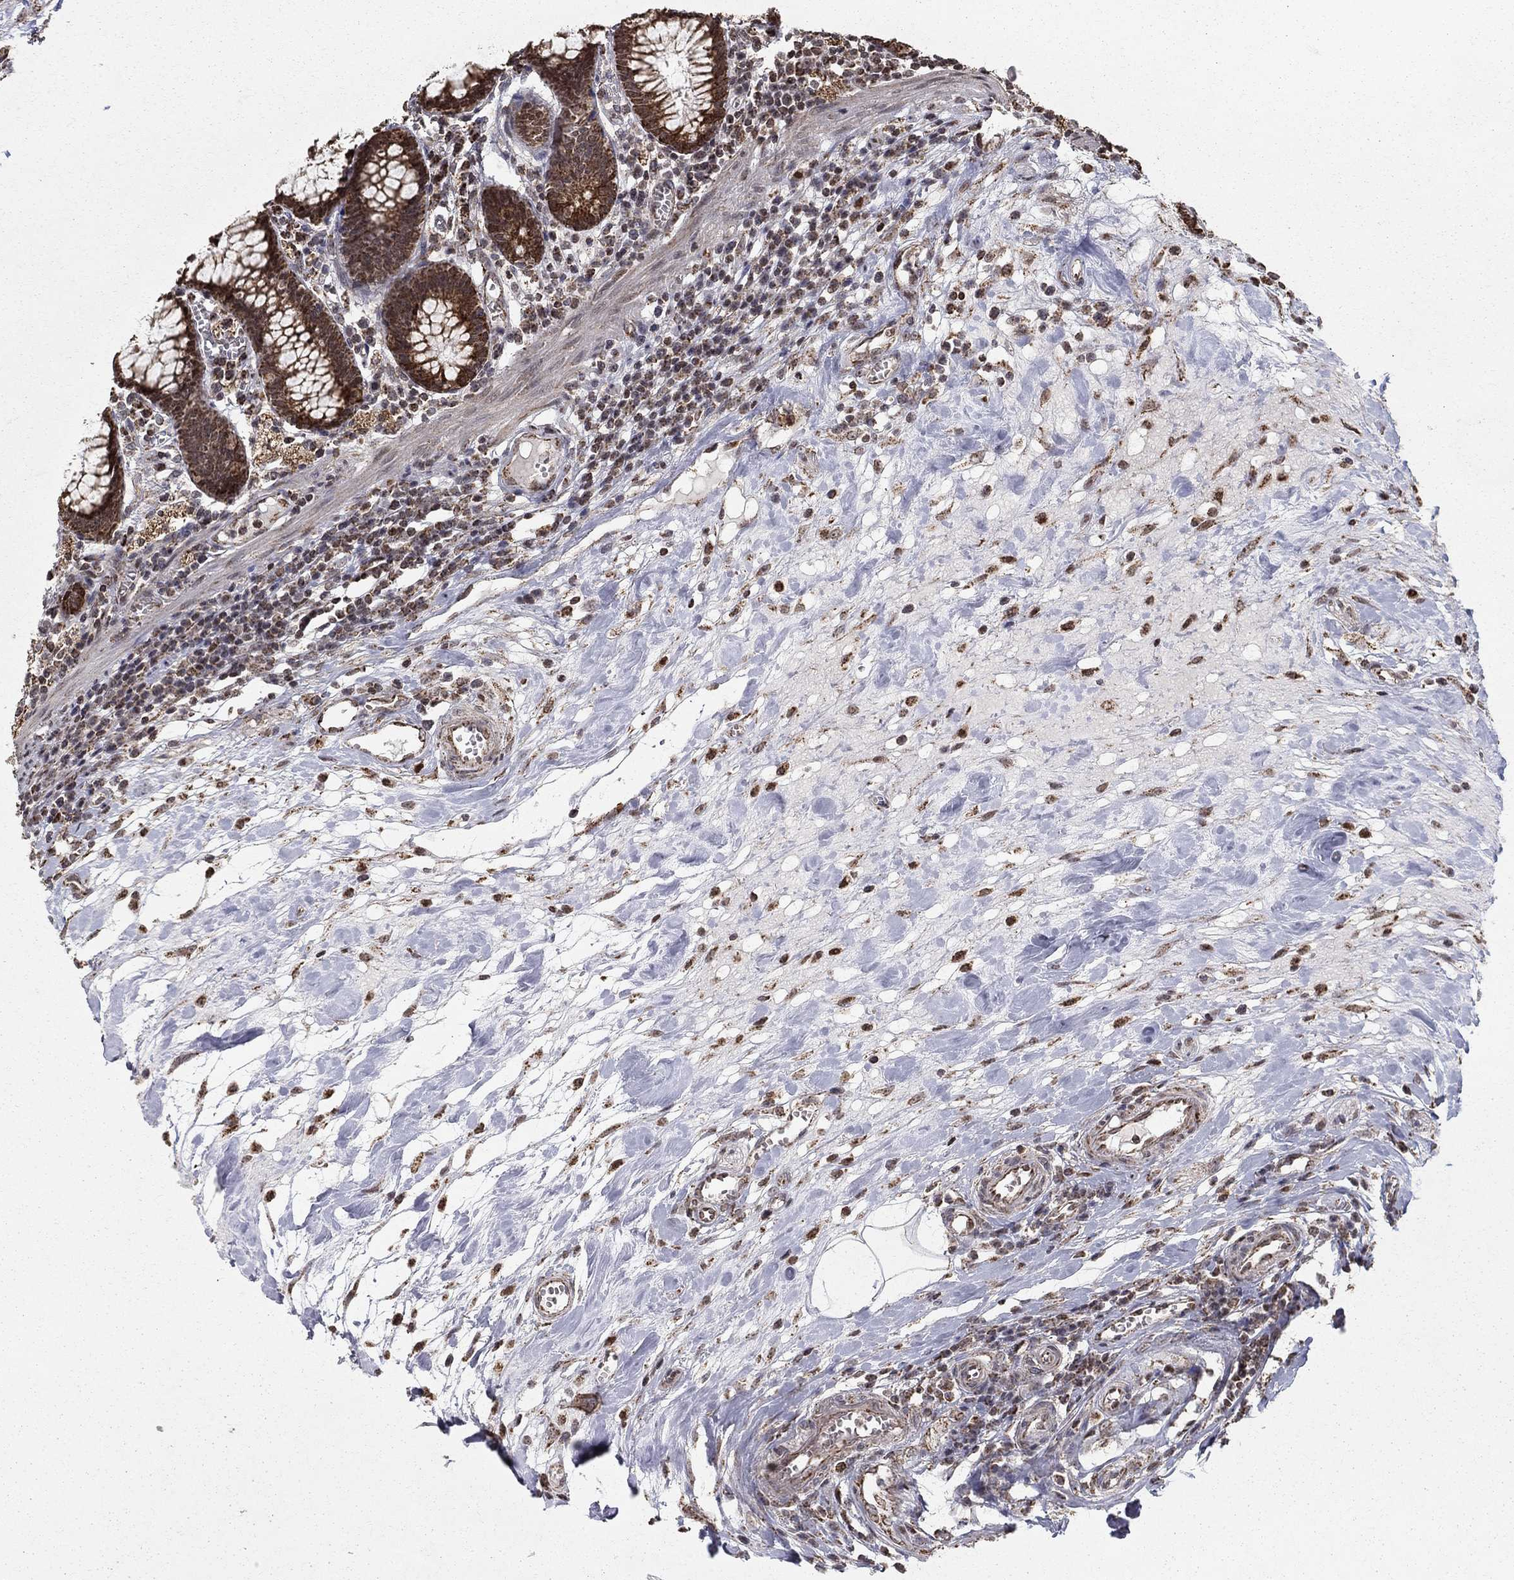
{"staining": {"intensity": "negative", "quantity": "none", "location": "none"}, "tissue": "colon", "cell_type": "Endothelial cells", "image_type": "normal", "snomed": [{"axis": "morphology", "description": "Normal tissue, NOS"}, {"axis": "topography", "description": "Colon"}], "caption": "High power microscopy image of an immunohistochemistry (IHC) image of unremarkable colon, revealing no significant staining in endothelial cells. (DAB IHC with hematoxylin counter stain).", "gene": "ACOT13", "patient": {"sex": "male", "age": 65}}